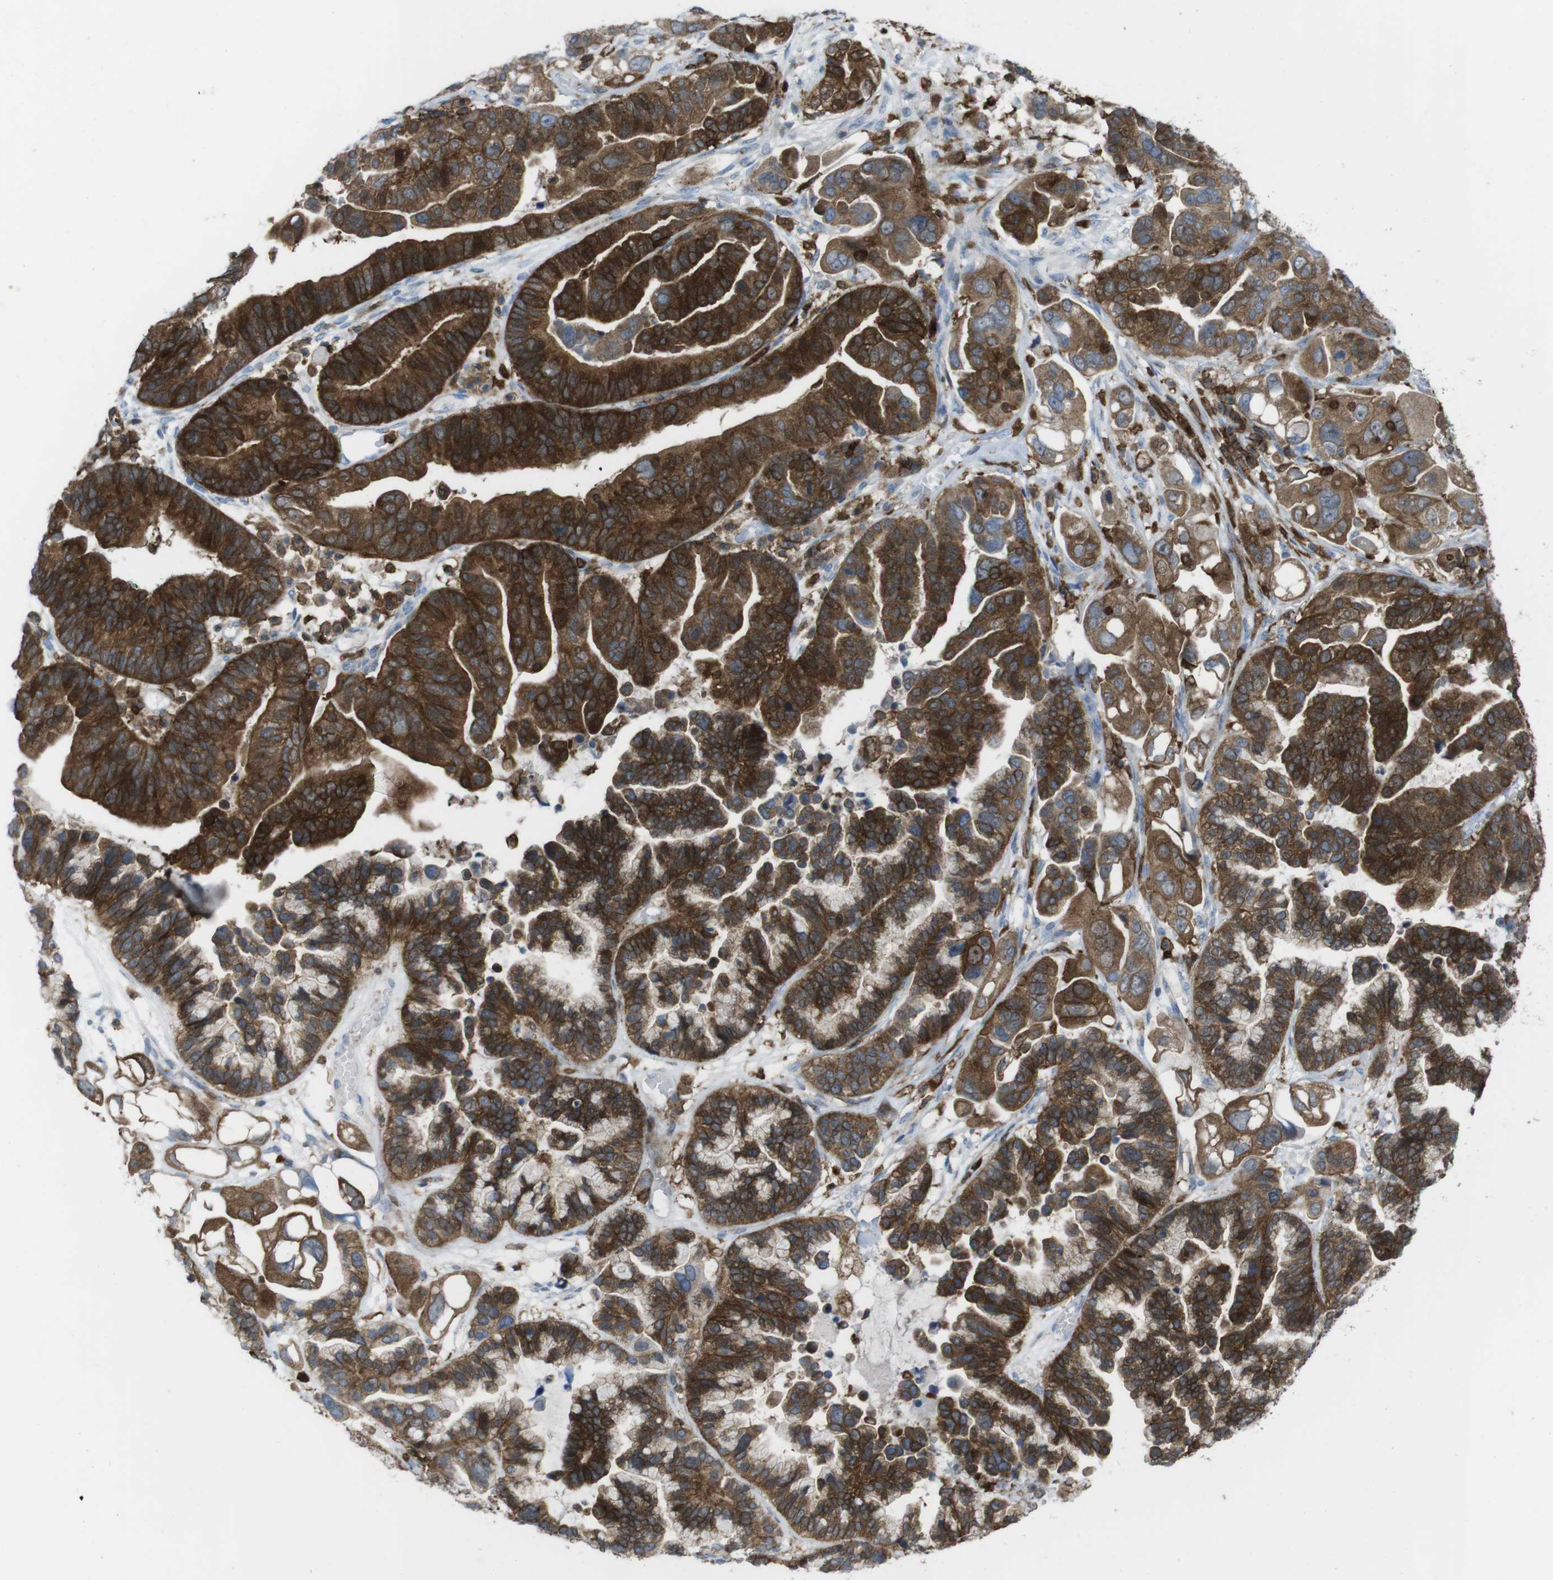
{"staining": {"intensity": "strong", "quantity": ">75%", "location": "cytoplasmic/membranous"}, "tissue": "ovarian cancer", "cell_type": "Tumor cells", "image_type": "cancer", "snomed": [{"axis": "morphology", "description": "Cystadenocarcinoma, serous, NOS"}, {"axis": "topography", "description": "Ovary"}], "caption": "The immunohistochemical stain labels strong cytoplasmic/membranous expression in tumor cells of ovarian serous cystadenocarcinoma tissue.", "gene": "PRKCD", "patient": {"sex": "female", "age": 56}}